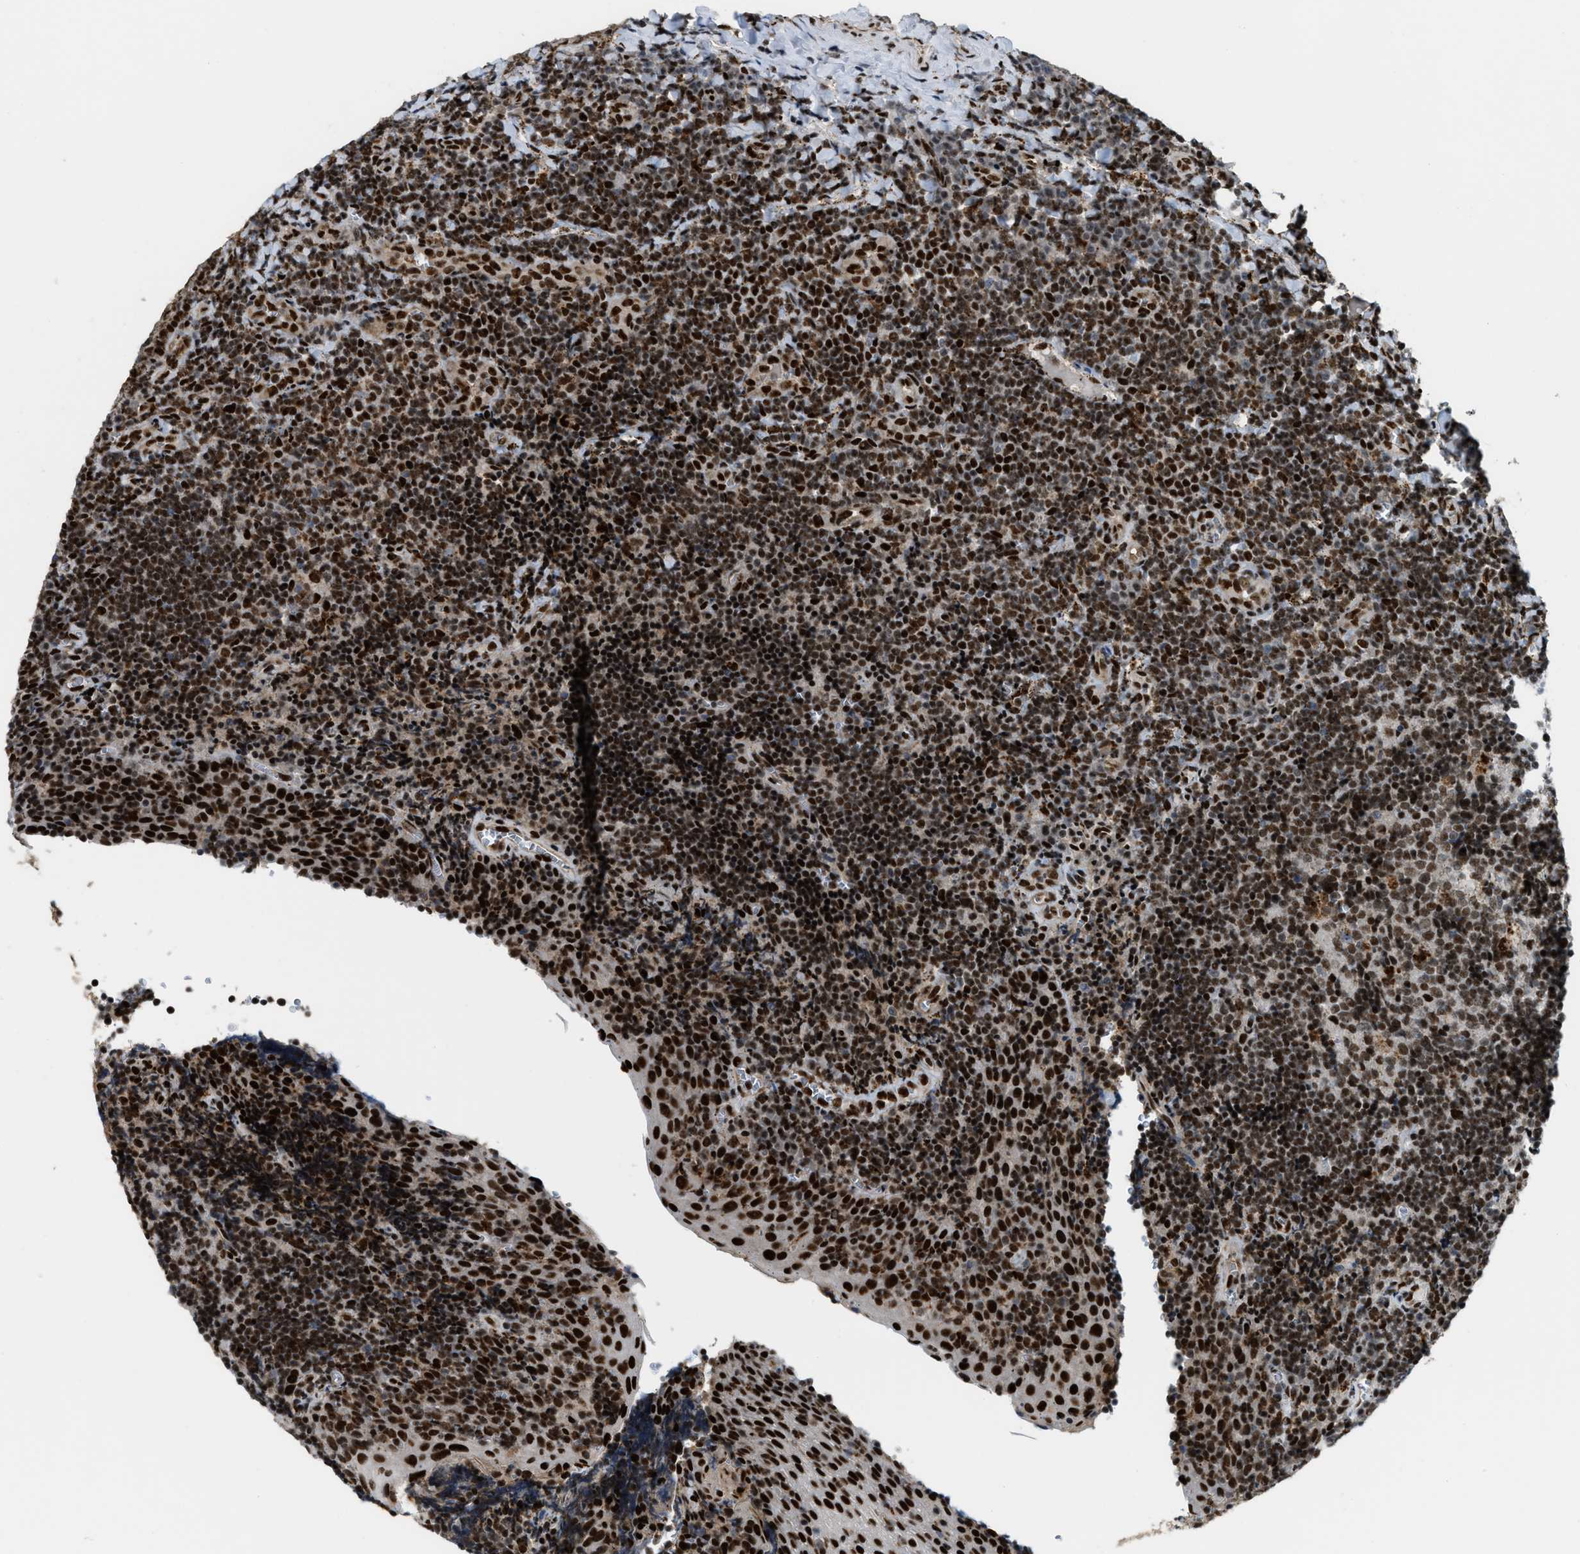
{"staining": {"intensity": "moderate", "quantity": ">75%", "location": "cytoplasmic/membranous,nuclear"}, "tissue": "tonsil", "cell_type": "Germinal center cells", "image_type": "normal", "snomed": [{"axis": "morphology", "description": "Normal tissue, NOS"}, {"axis": "morphology", "description": "Inflammation, NOS"}, {"axis": "topography", "description": "Tonsil"}], "caption": "Protein expression analysis of unremarkable tonsil shows moderate cytoplasmic/membranous,nuclear staining in about >75% of germinal center cells.", "gene": "NUMA1", "patient": {"sex": "female", "age": 31}}